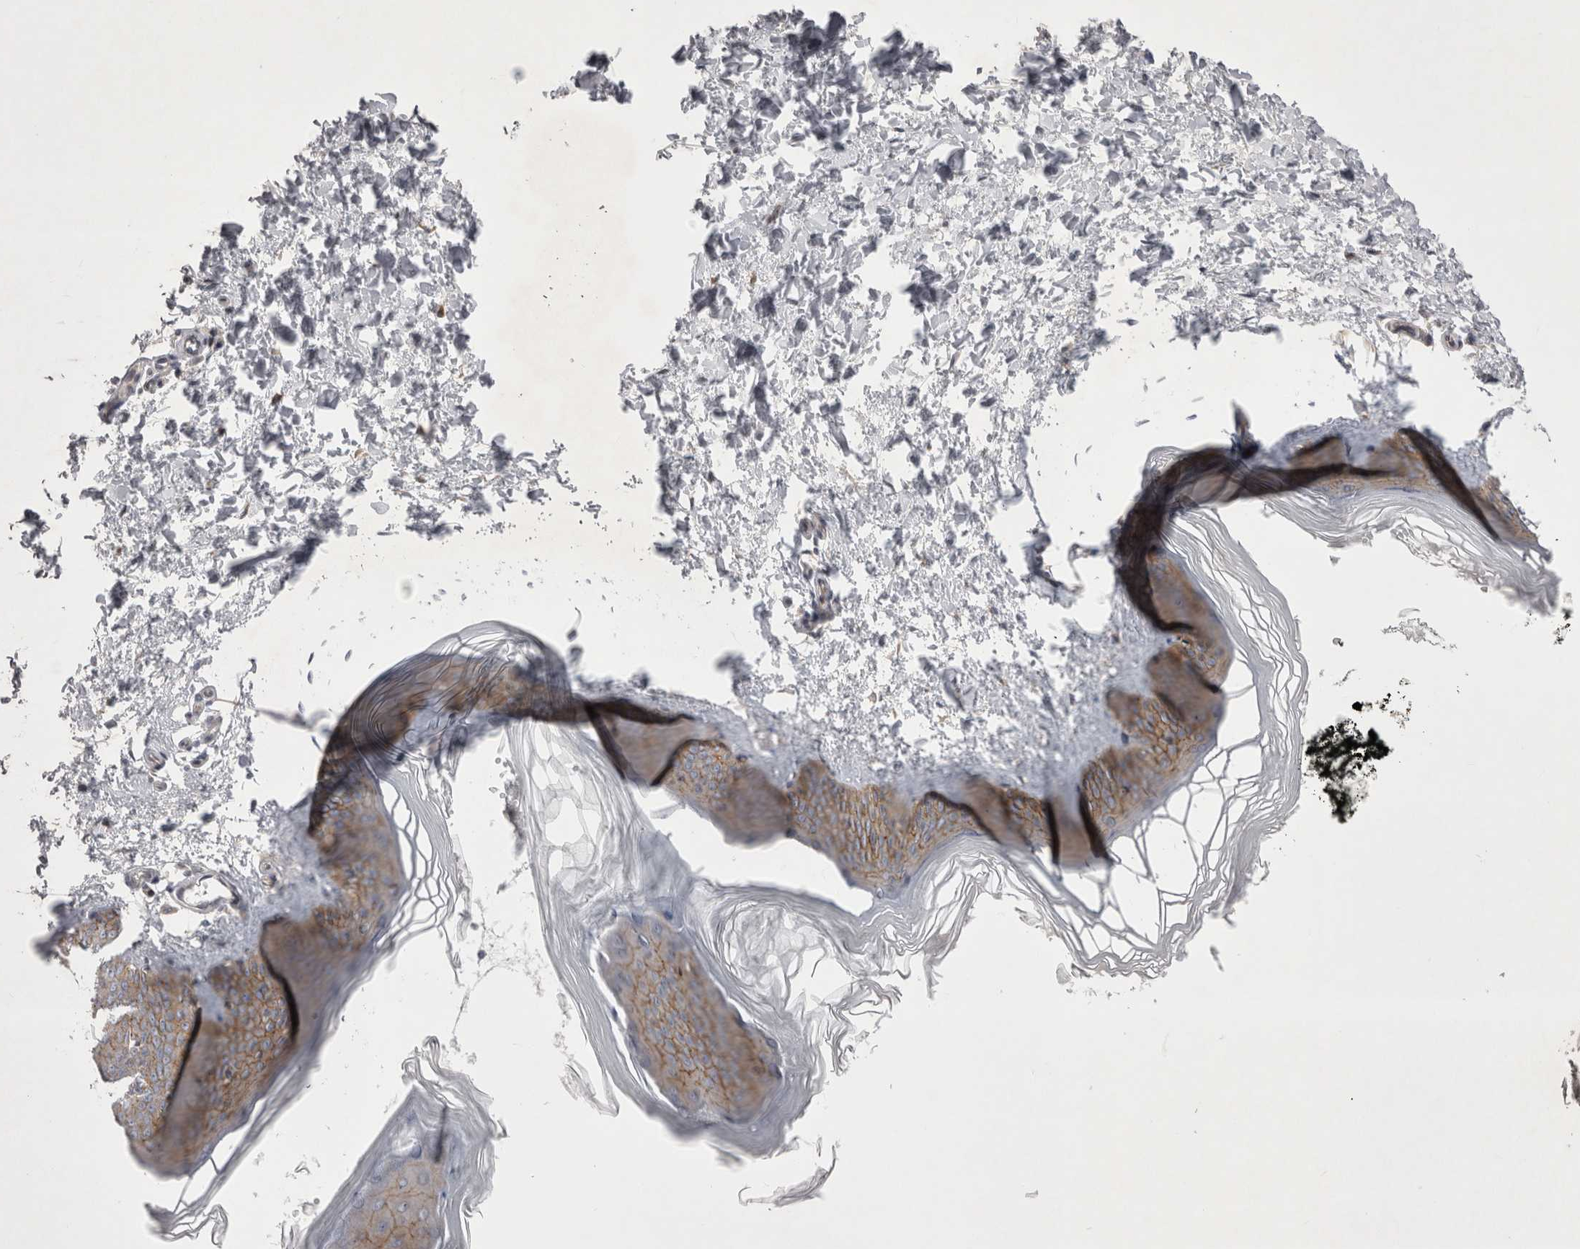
{"staining": {"intensity": "negative", "quantity": "none", "location": "none"}, "tissue": "skin", "cell_type": "Fibroblasts", "image_type": "normal", "snomed": [{"axis": "morphology", "description": "Normal tissue, NOS"}, {"axis": "topography", "description": "Skin"}], "caption": "Normal skin was stained to show a protein in brown. There is no significant expression in fibroblasts. (DAB IHC visualized using brightfield microscopy, high magnification).", "gene": "NENF", "patient": {"sex": "female", "age": 27}}